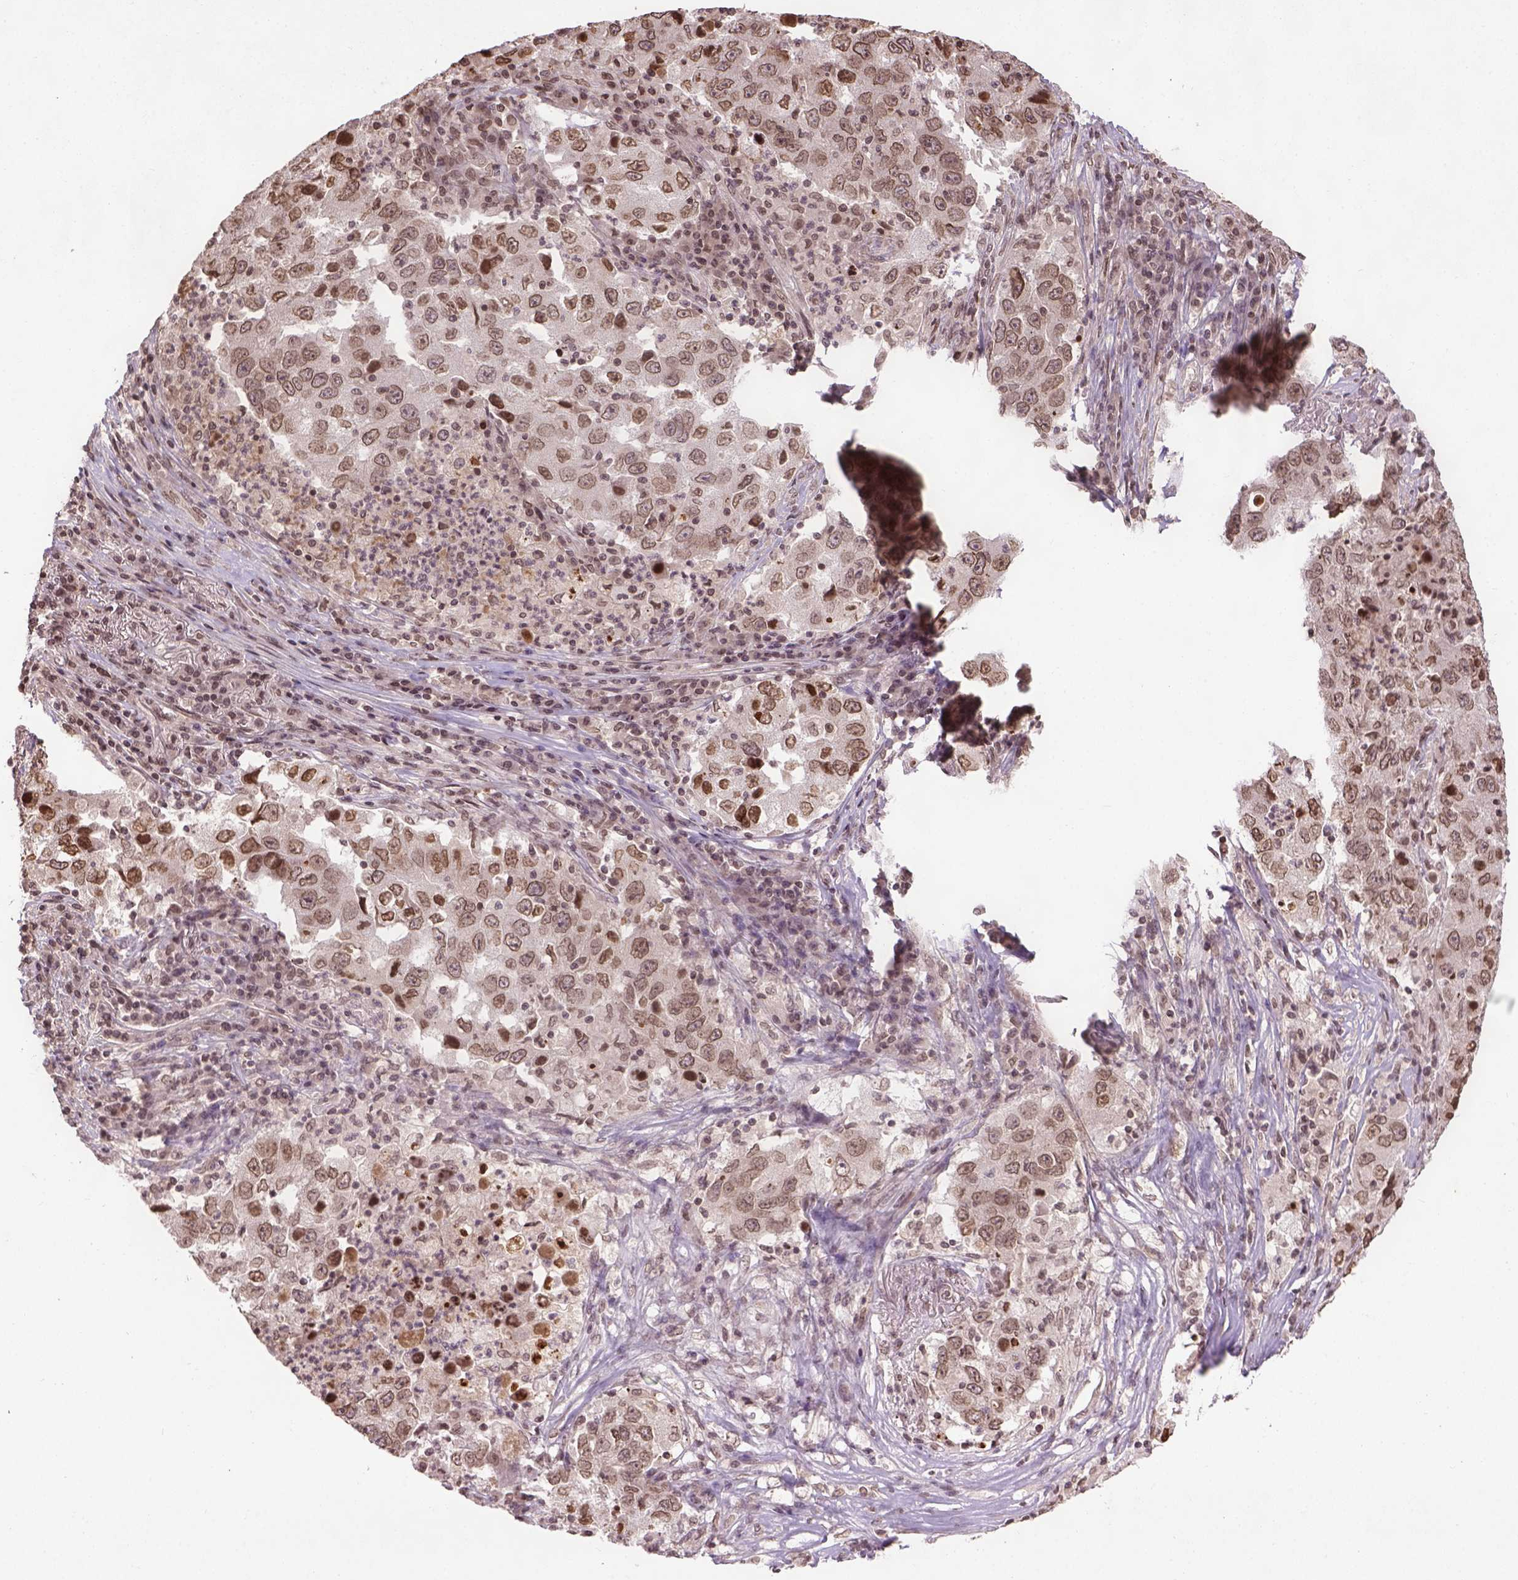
{"staining": {"intensity": "moderate", "quantity": ">75%", "location": "nuclear"}, "tissue": "lung cancer", "cell_type": "Tumor cells", "image_type": "cancer", "snomed": [{"axis": "morphology", "description": "Adenocarcinoma, NOS"}, {"axis": "topography", "description": "Lung"}], "caption": "Lung adenocarcinoma stained with DAB immunohistochemistry (IHC) exhibits medium levels of moderate nuclear expression in approximately >75% of tumor cells.", "gene": "BANF1", "patient": {"sex": "male", "age": 73}}